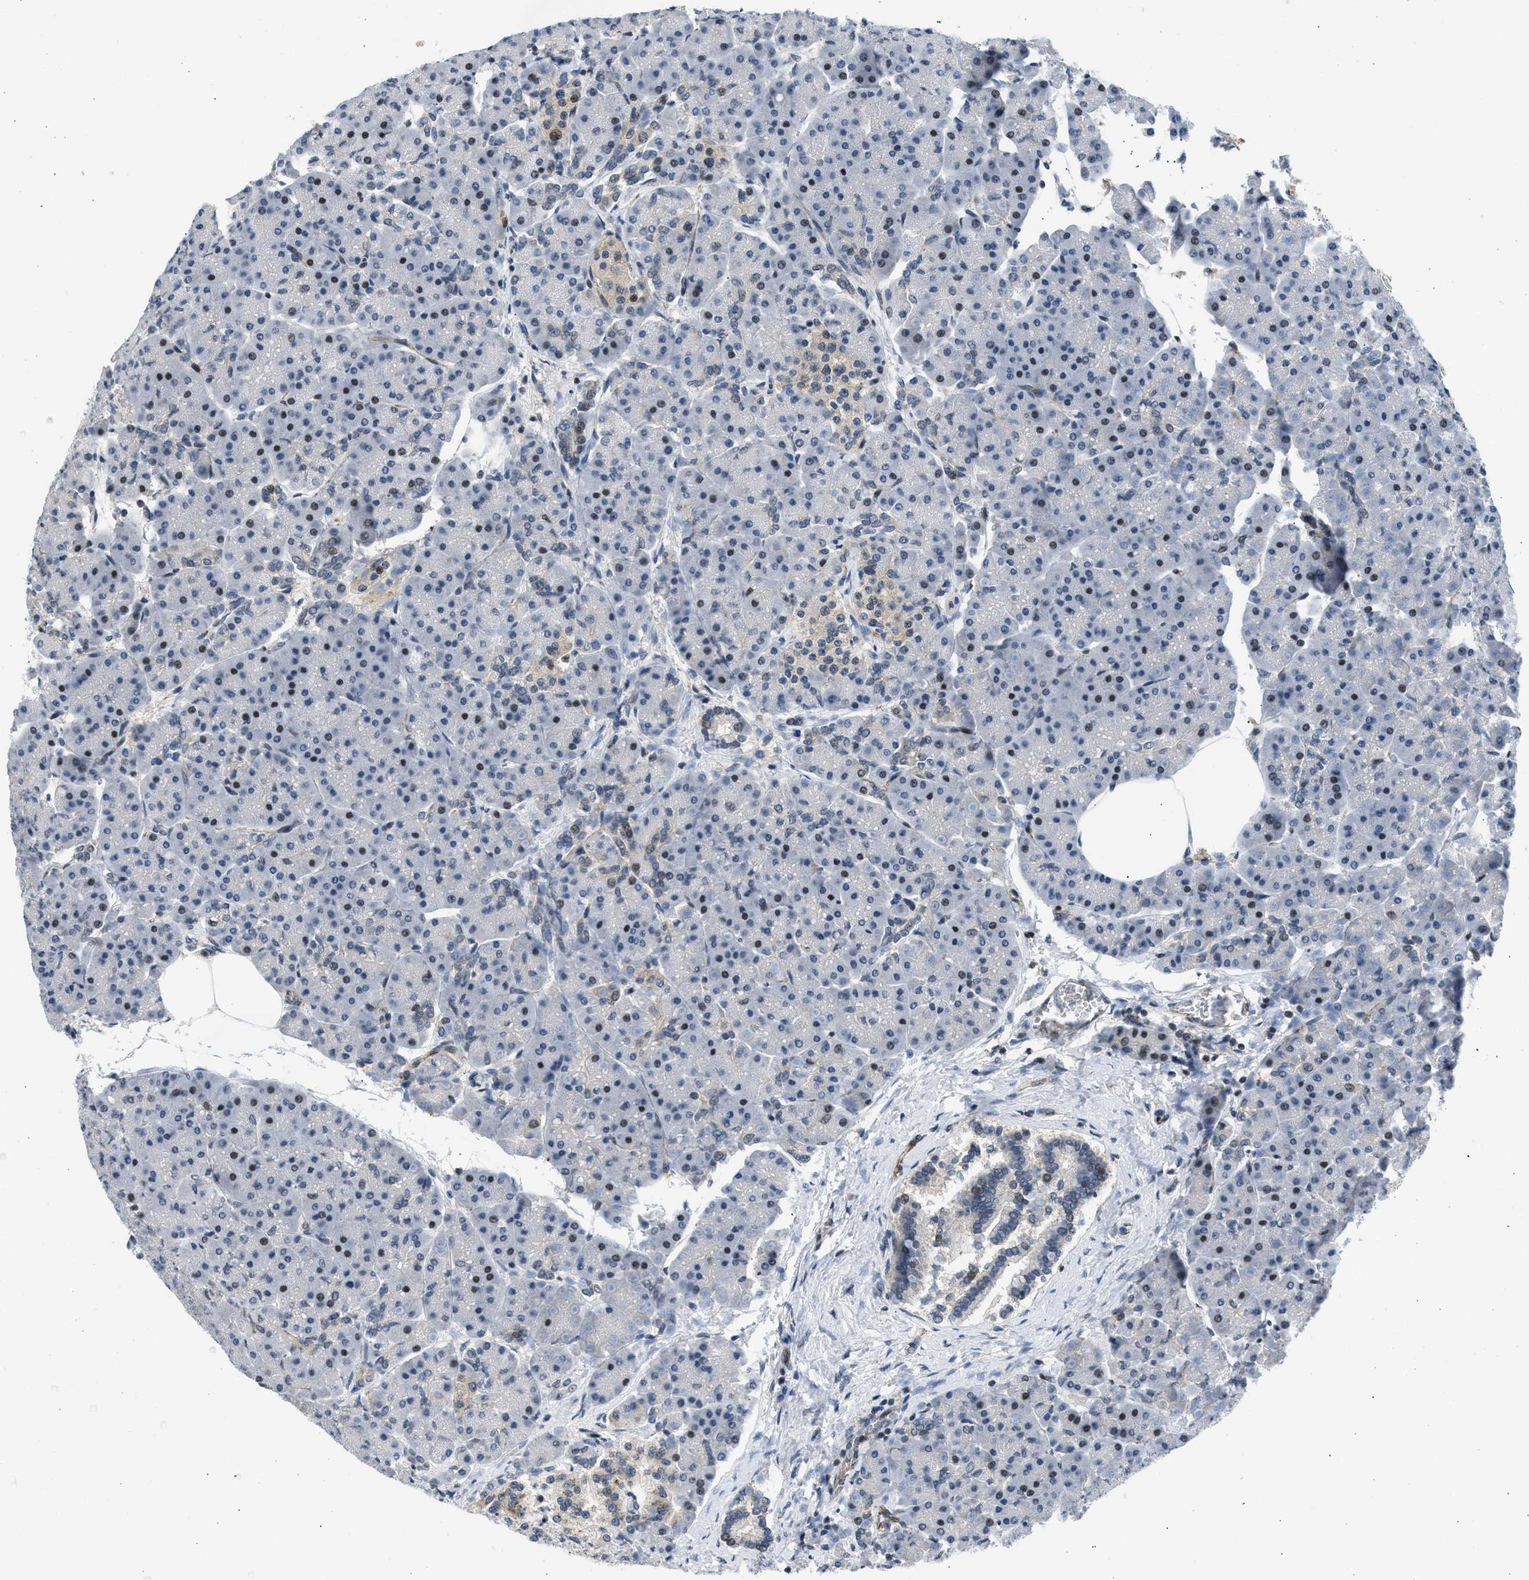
{"staining": {"intensity": "moderate", "quantity": "<25%", "location": "nuclear"}, "tissue": "pancreas", "cell_type": "Exocrine glandular cells", "image_type": "normal", "snomed": [{"axis": "morphology", "description": "Normal tissue, NOS"}, {"axis": "topography", "description": "Pancreas"}], "caption": "Moderate nuclear protein staining is present in approximately <25% of exocrine glandular cells in pancreas. (Stains: DAB in brown, nuclei in blue, Microscopy: brightfield microscopy at high magnification).", "gene": "OLIG3", "patient": {"sex": "female", "age": 70}}